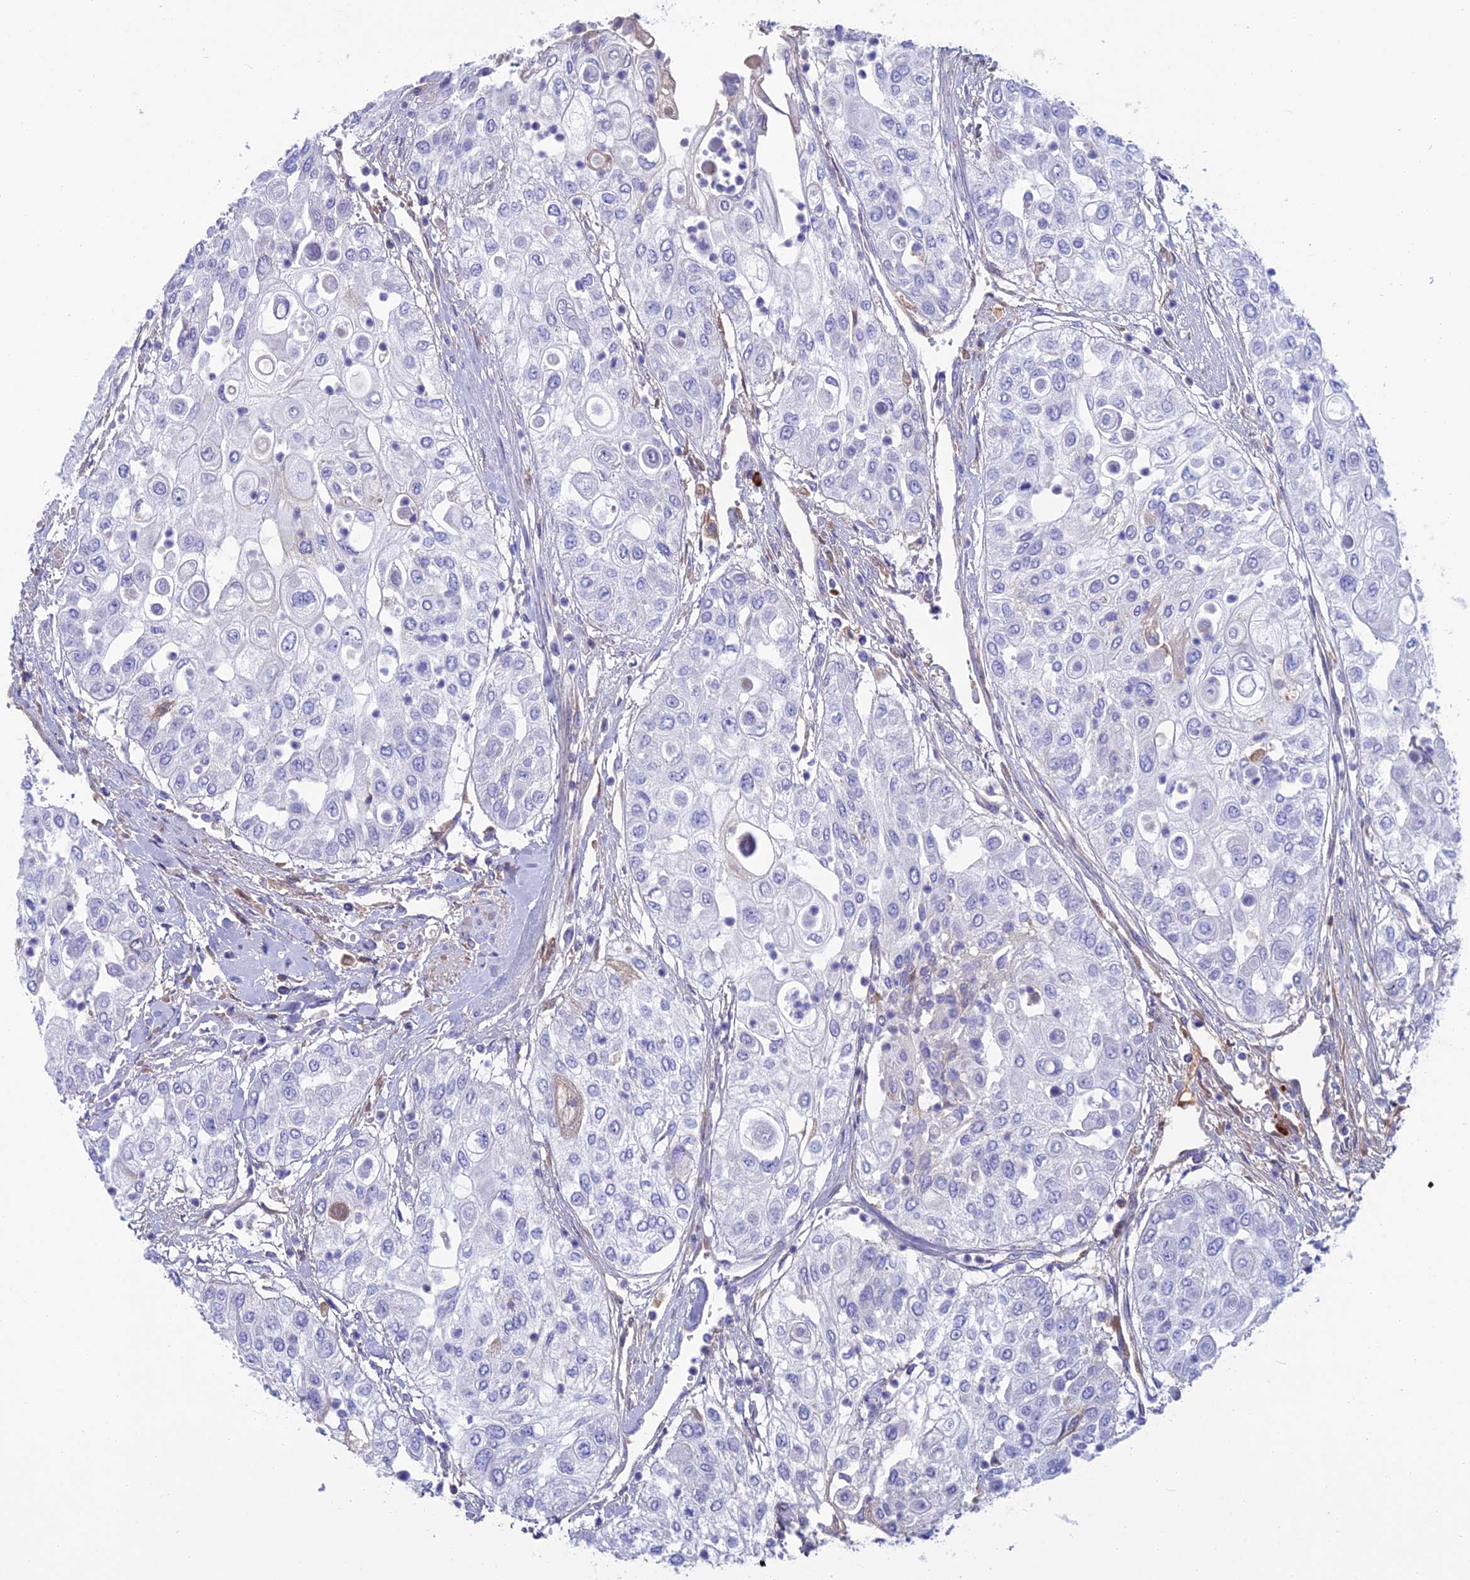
{"staining": {"intensity": "negative", "quantity": "none", "location": "none"}, "tissue": "urothelial cancer", "cell_type": "Tumor cells", "image_type": "cancer", "snomed": [{"axis": "morphology", "description": "Urothelial carcinoma, High grade"}, {"axis": "topography", "description": "Urinary bladder"}], "caption": "This is an IHC micrograph of human urothelial carcinoma (high-grade). There is no positivity in tumor cells.", "gene": "SNAP91", "patient": {"sex": "female", "age": 79}}